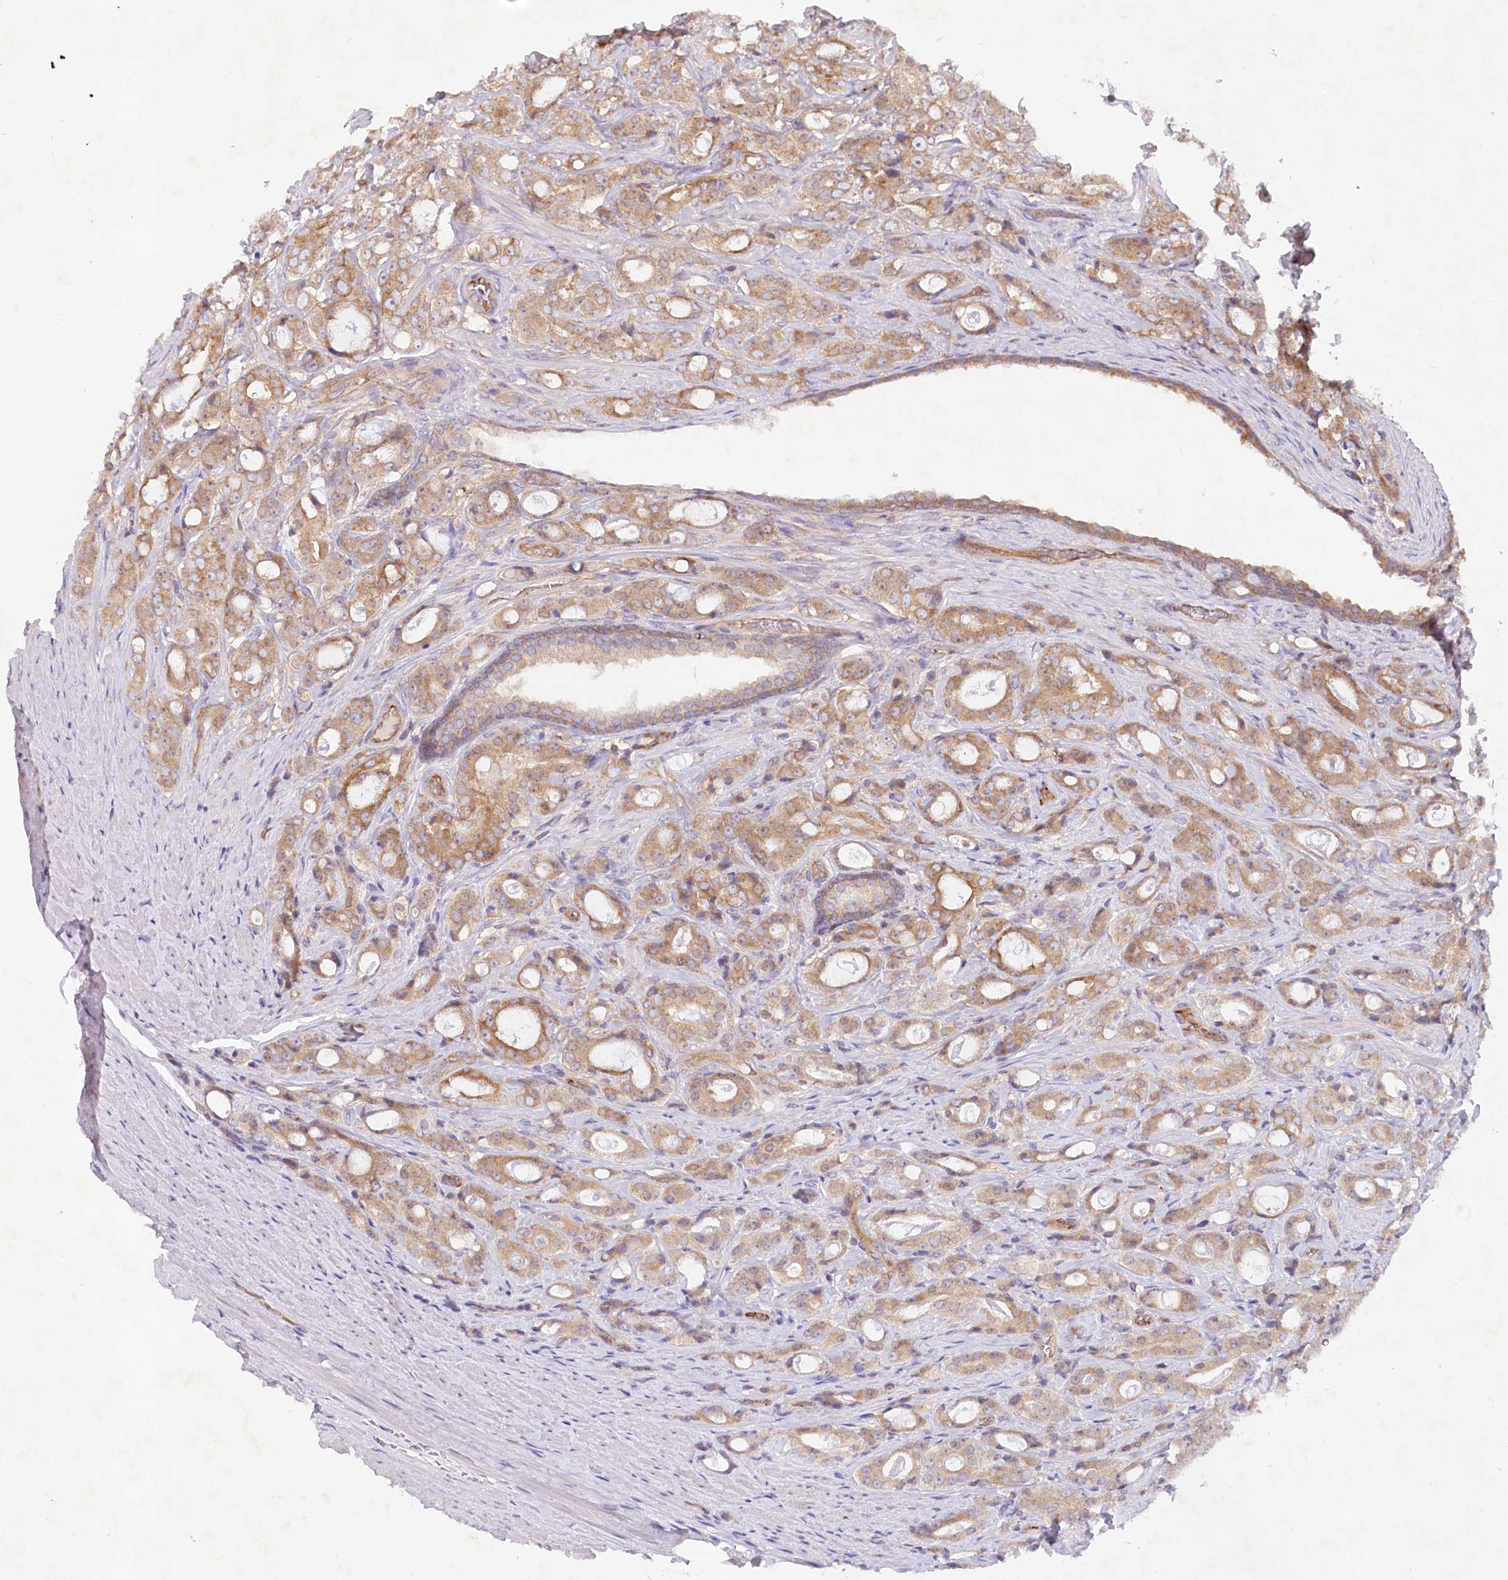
{"staining": {"intensity": "moderate", "quantity": ">75%", "location": "cytoplasmic/membranous"}, "tissue": "prostate cancer", "cell_type": "Tumor cells", "image_type": "cancer", "snomed": [{"axis": "morphology", "description": "Adenocarcinoma, High grade"}, {"axis": "topography", "description": "Prostate"}], "caption": "A high-resolution photomicrograph shows IHC staining of prostate adenocarcinoma (high-grade), which demonstrates moderate cytoplasmic/membranous expression in approximately >75% of tumor cells. The staining is performed using DAB brown chromogen to label protein expression. The nuclei are counter-stained blue using hematoxylin.", "gene": "TNIP1", "patient": {"sex": "male", "age": 63}}